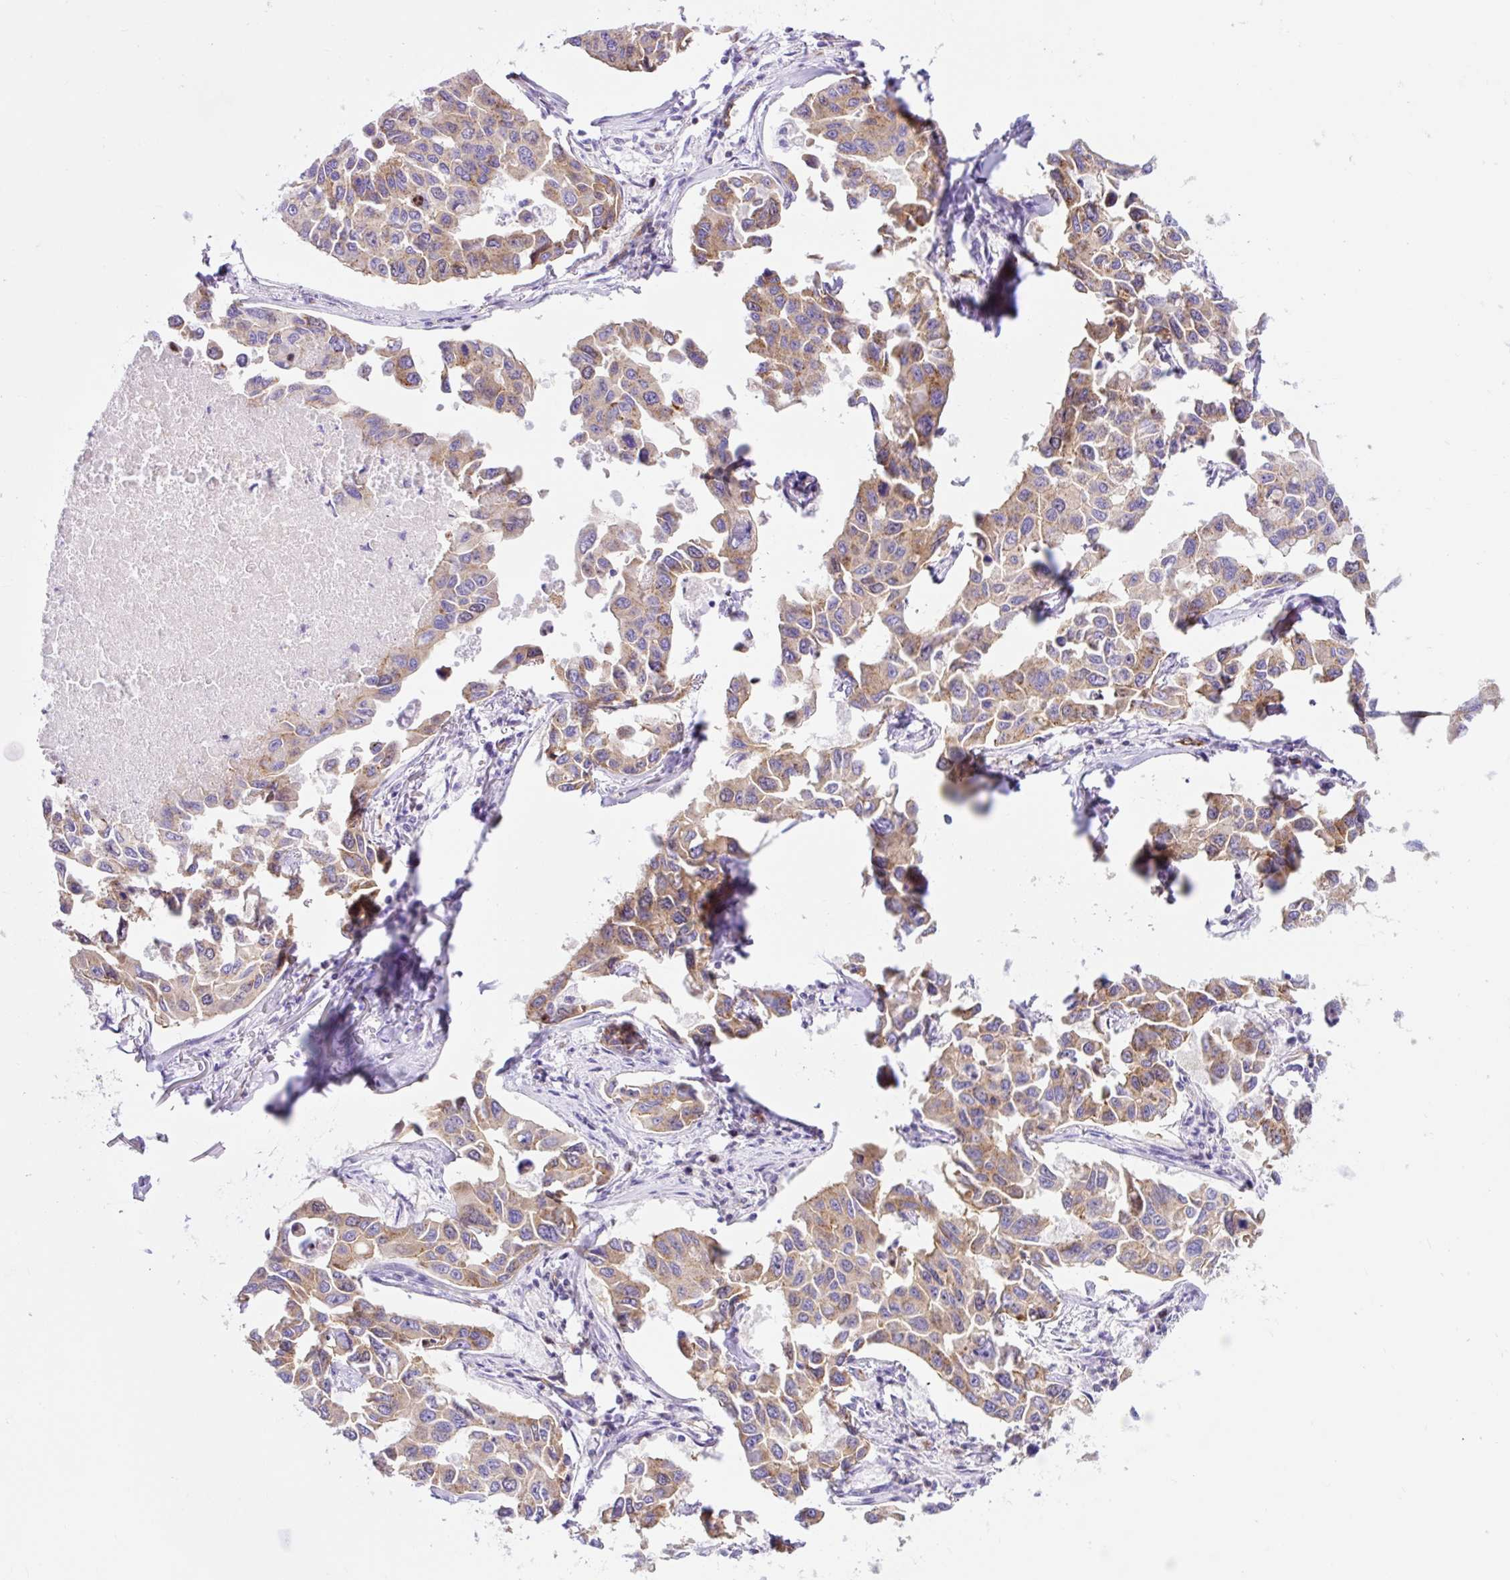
{"staining": {"intensity": "moderate", "quantity": ">75%", "location": "cytoplasmic/membranous"}, "tissue": "lung cancer", "cell_type": "Tumor cells", "image_type": "cancer", "snomed": [{"axis": "morphology", "description": "Adenocarcinoma, NOS"}, {"axis": "topography", "description": "Lung"}], "caption": "Moderate cytoplasmic/membranous staining for a protein is present in approximately >75% of tumor cells of lung cancer using immunohistochemistry.", "gene": "HIP1R", "patient": {"sex": "male", "age": 64}}